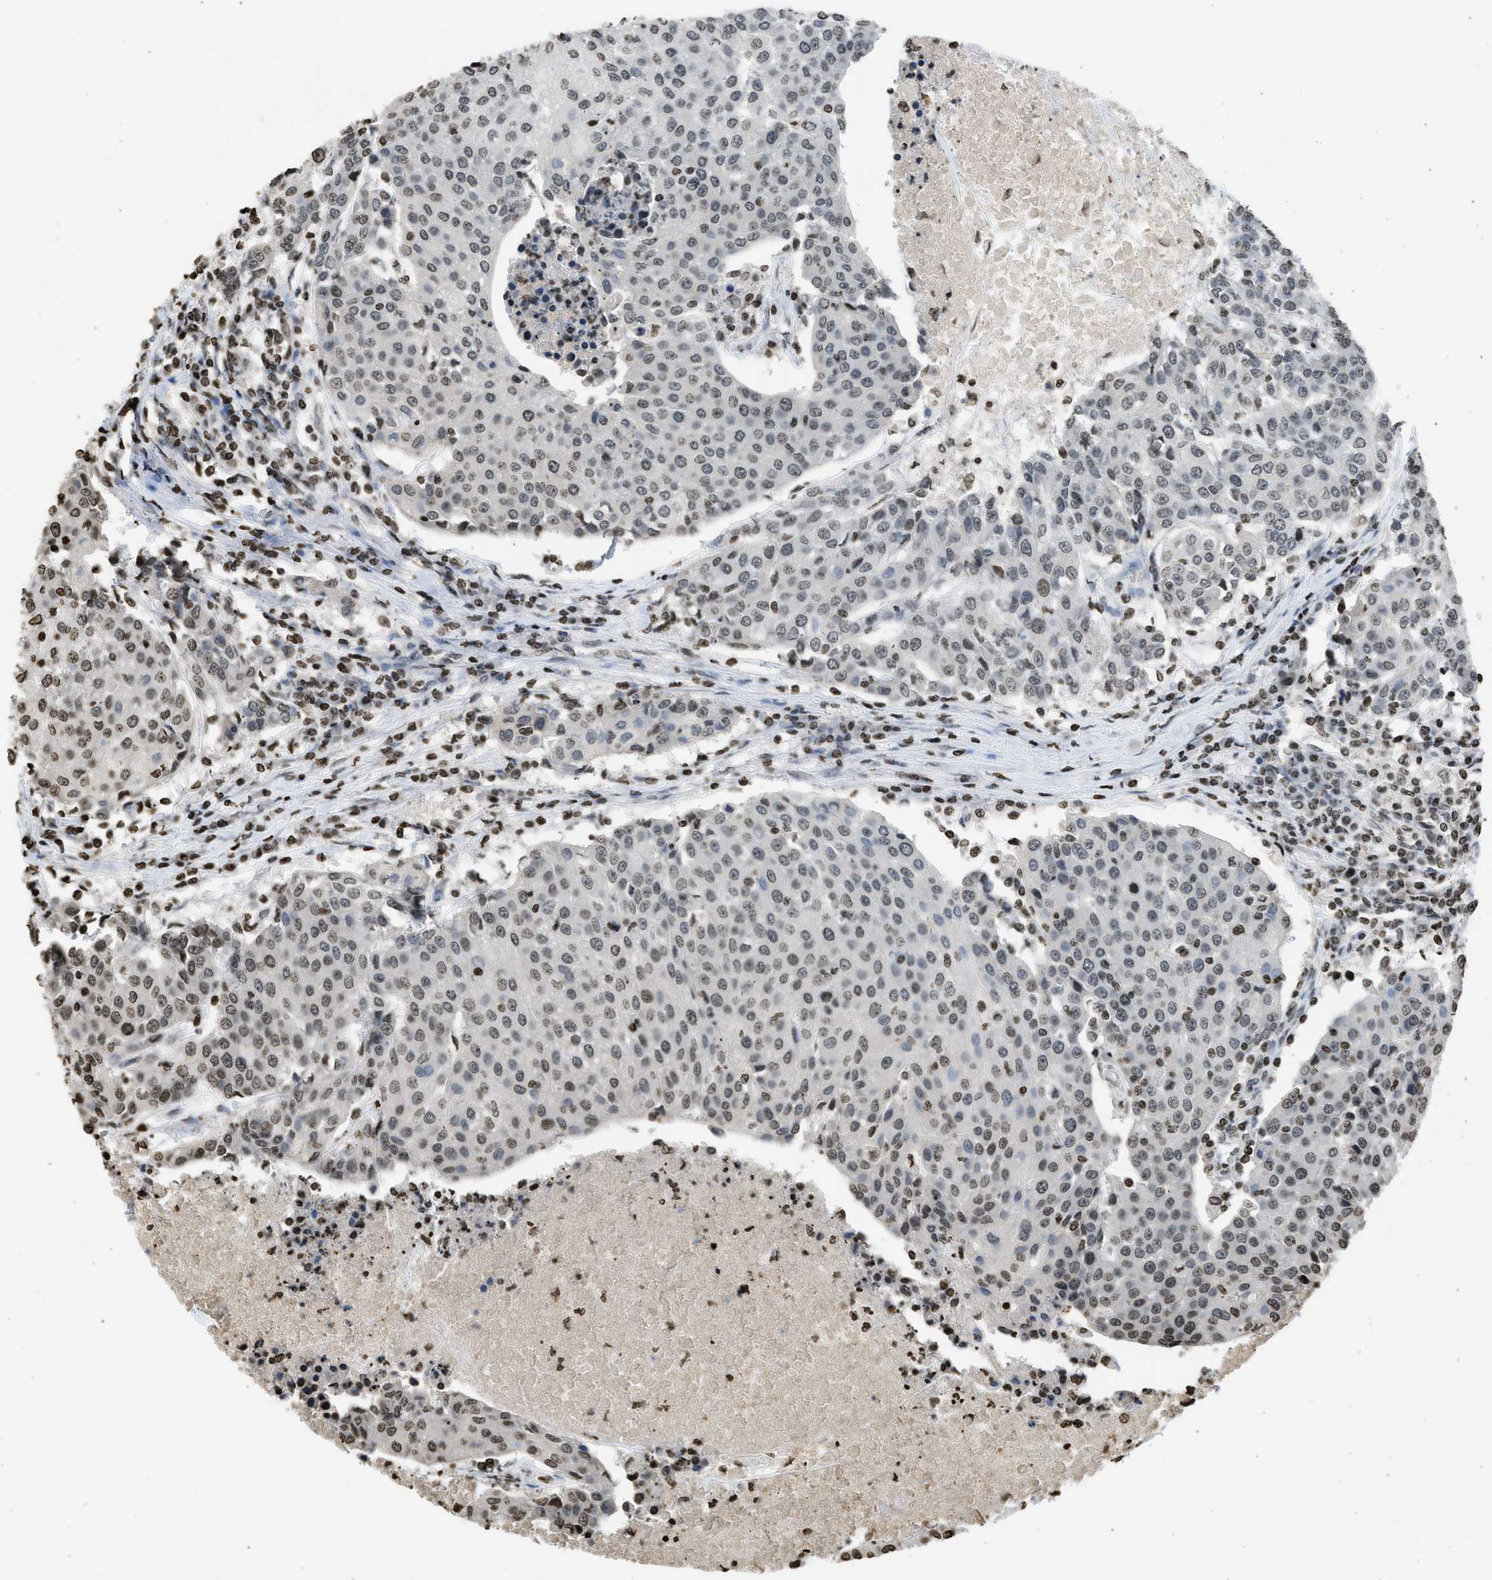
{"staining": {"intensity": "weak", "quantity": ">75%", "location": "nuclear"}, "tissue": "urothelial cancer", "cell_type": "Tumor cells", "image_type": "cancer", "snomed": [{"axis": "morphology", "description": "Urothelial carcinoma, High grade"}, {"axis": "topography", "description": "Urinary bladder"}], "caption": "Urothelial cancer stained for a protein (brown) demonstrates weak nuclear positive expression in about >75% of tumor cells.", "gene": "RRAGC", "patient": {"sex": "female", "age": 85}}